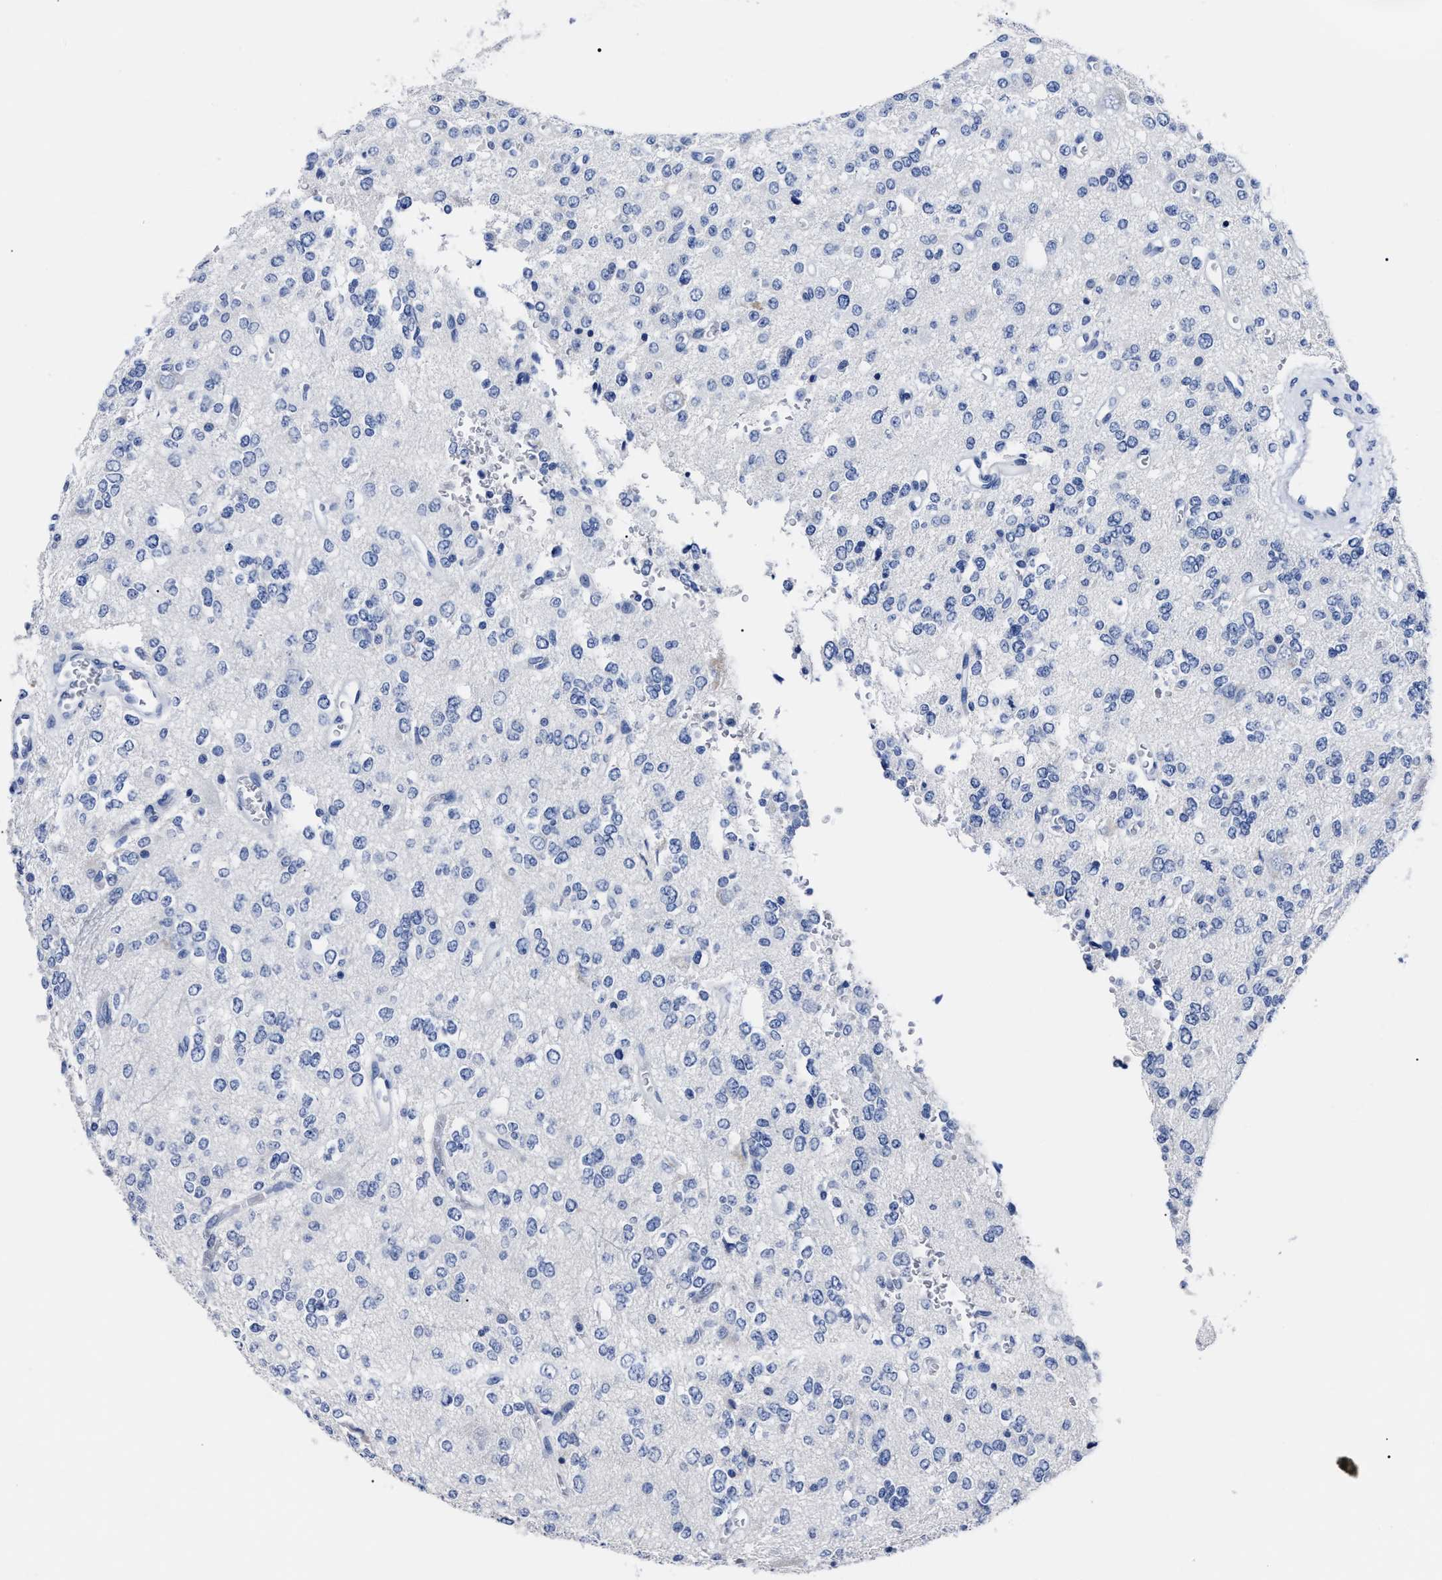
{"staining": {"intensity": "negative", "quantity": "none", "location": "none"}, "tissue": "glioma", "cell_type": "Tumor cells", "image_type": "cancer", "snomed": [{"axis": "morphology", "description": "Glioma, malignant, Low grade"}, {"axis": "topography", "description": "Brain"}], "caption": "Micrograph shows no protein expression in tumor cells of glioma tissue.", "gene": "ALPG", "patient": {"sex": "male", "age": 38}}